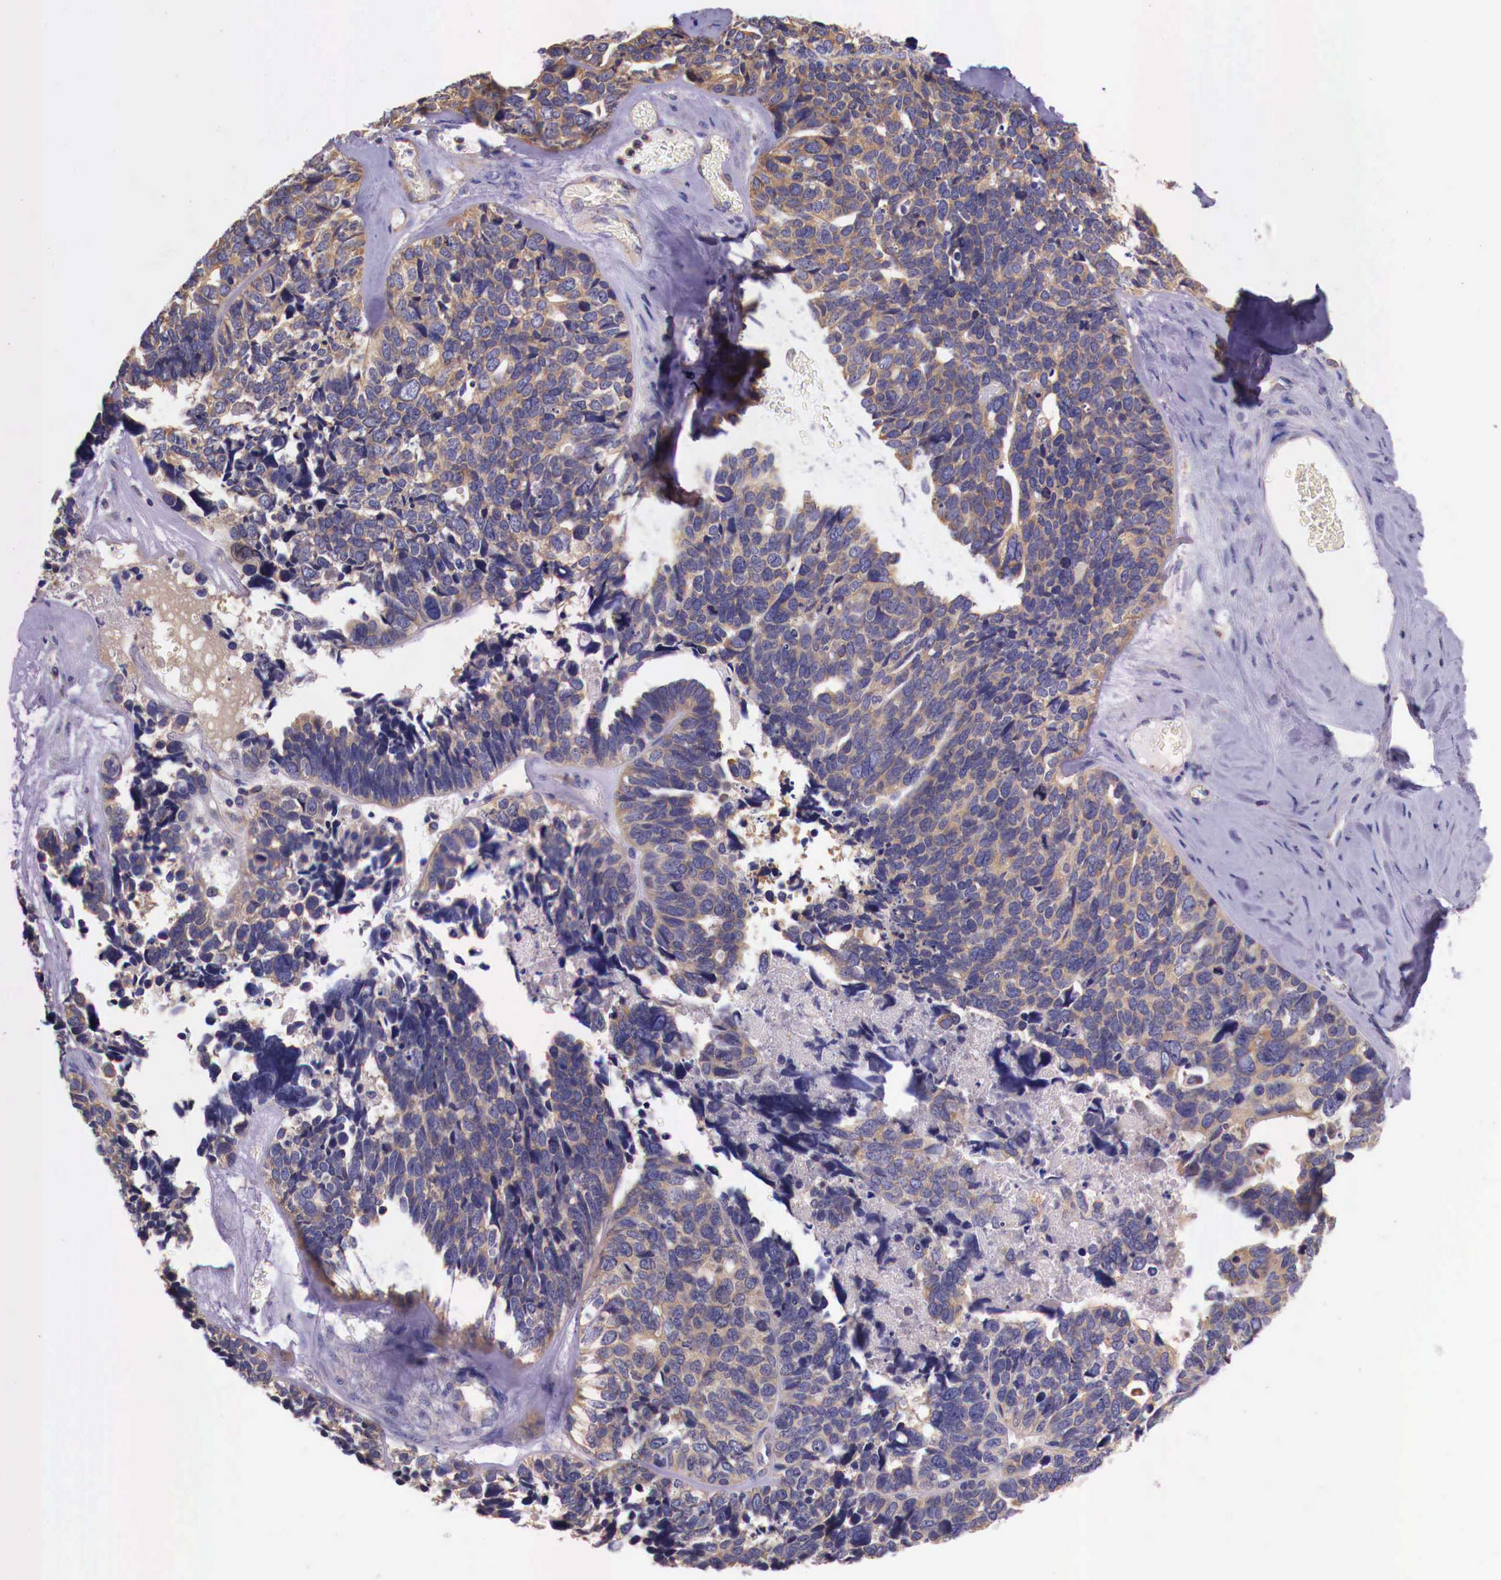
{"staining": {"intensity": "weak", "quantity": "25%-75%", "location": "cytoplasmic/membranous"}, "tissue": "ovarian cancer", "cell_type": "Tumor cells", "image_type": "cancer", "snomed": [{"axis": "morphology", "description": "Cystadenocarcinoma, serous, NOS"}, {"axis": "topography", "description": "Ovary"}], "caption": "Ovarian cancer tissue displays weak cytoplasmic/membranous positivity in approximately 25%-75% of tumor cells, visualized by immunohistochemistry.", "gene": "GRIPAP1", "patient": {"sex": "female", "age": 77}}